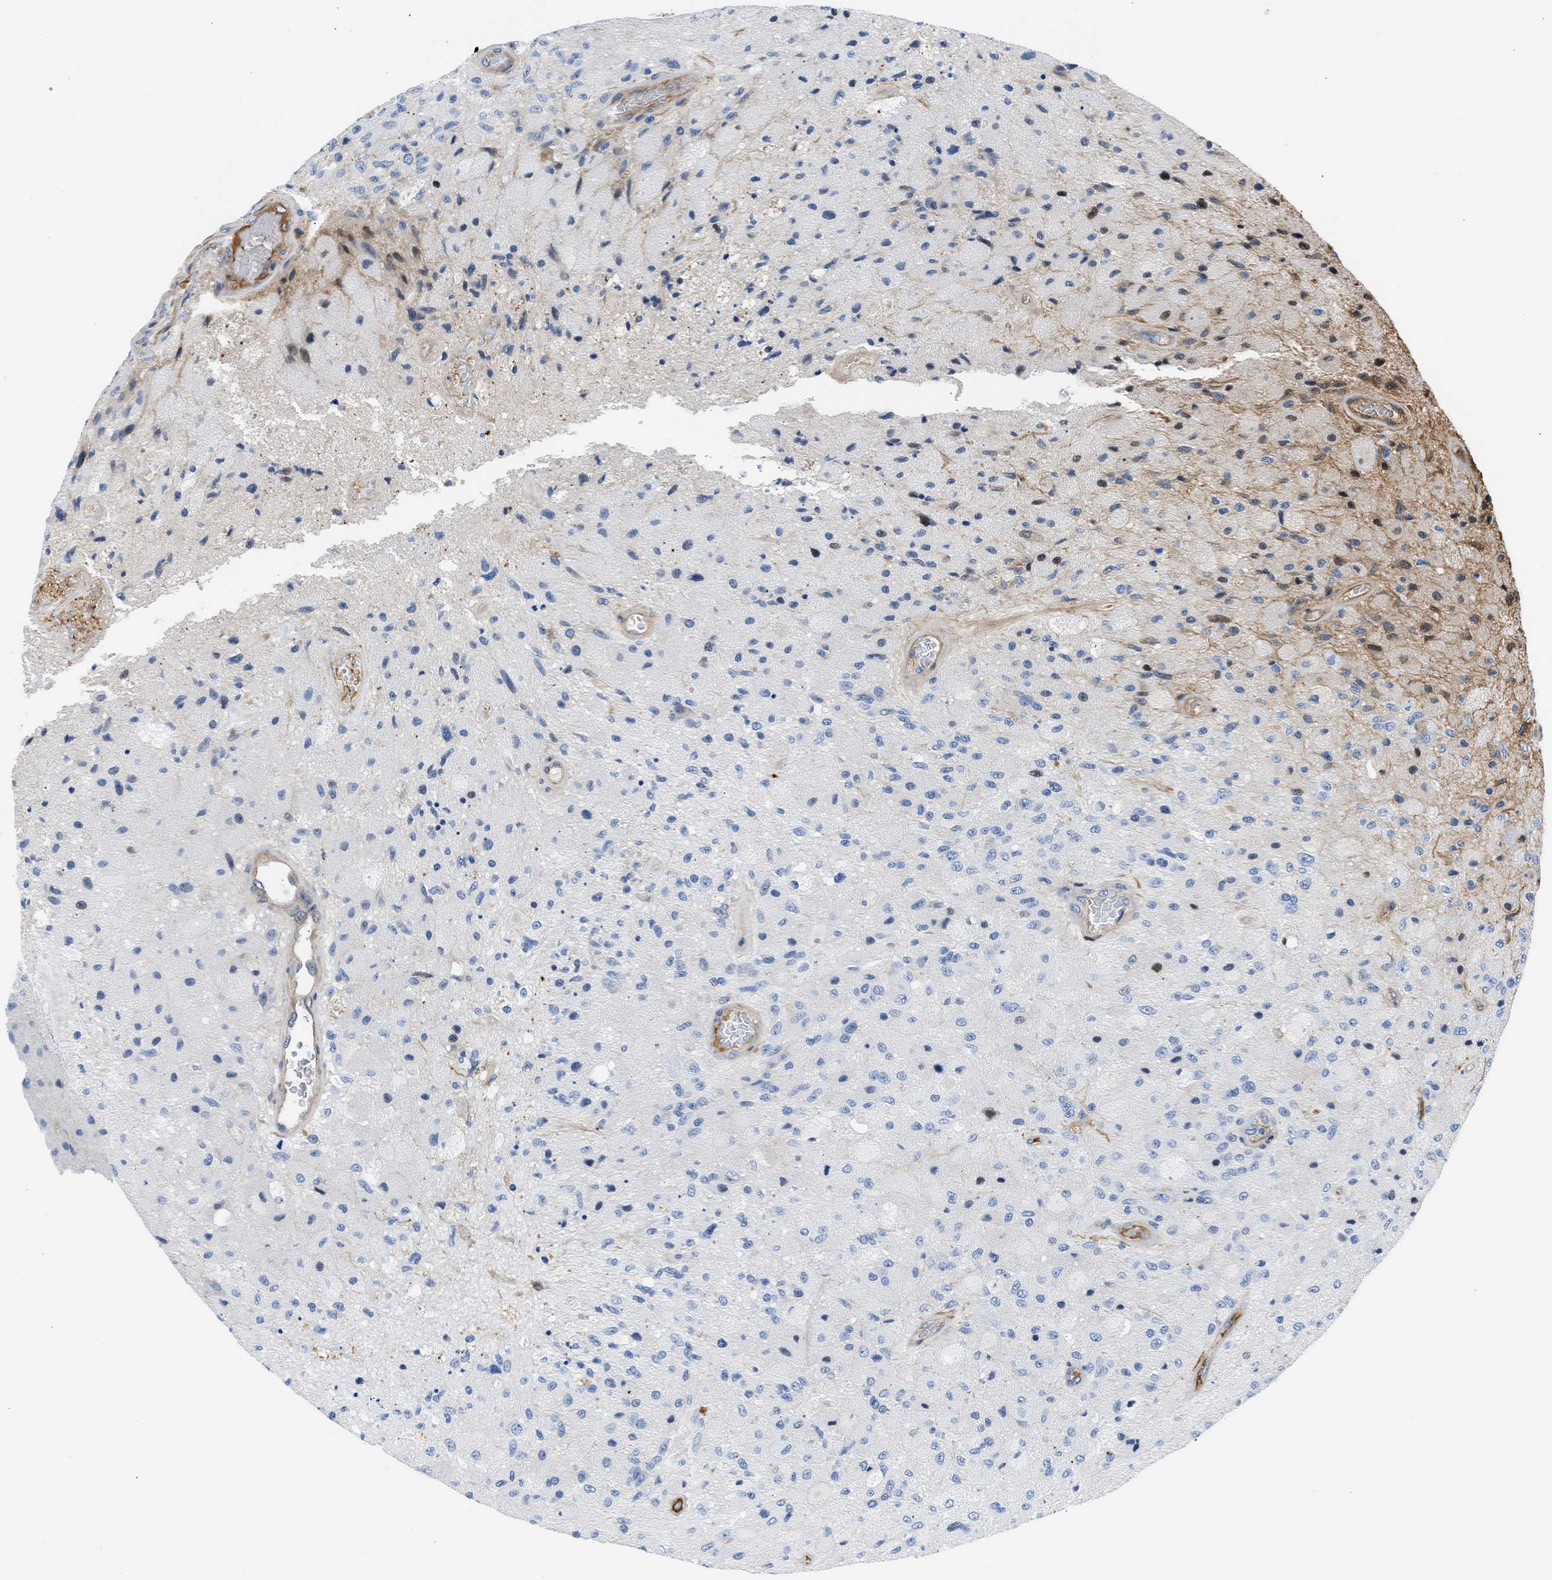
{"staining": {"intensity": "negative", "quantity": "none", "location": "none"}, "tissue": "glioma", "cell_type": "Tumor cells", "image_type": "cancer", "snomed": [{"axis": "morphology", "description": "Normal tissue, NOS"}, {"axis": "morphology", "description": "Glioma, malignant, High grade"}, {"axis": "topography", "description": "Cerebral cortex"}], "caption": "High power microscopy micrograph of an immunohistochemistry (IHC) micrograph of glioma, revealing no significant positivity in tumor cells.", "gene": "MAS1L", "patient": {"sex": "male", "age": 77}}